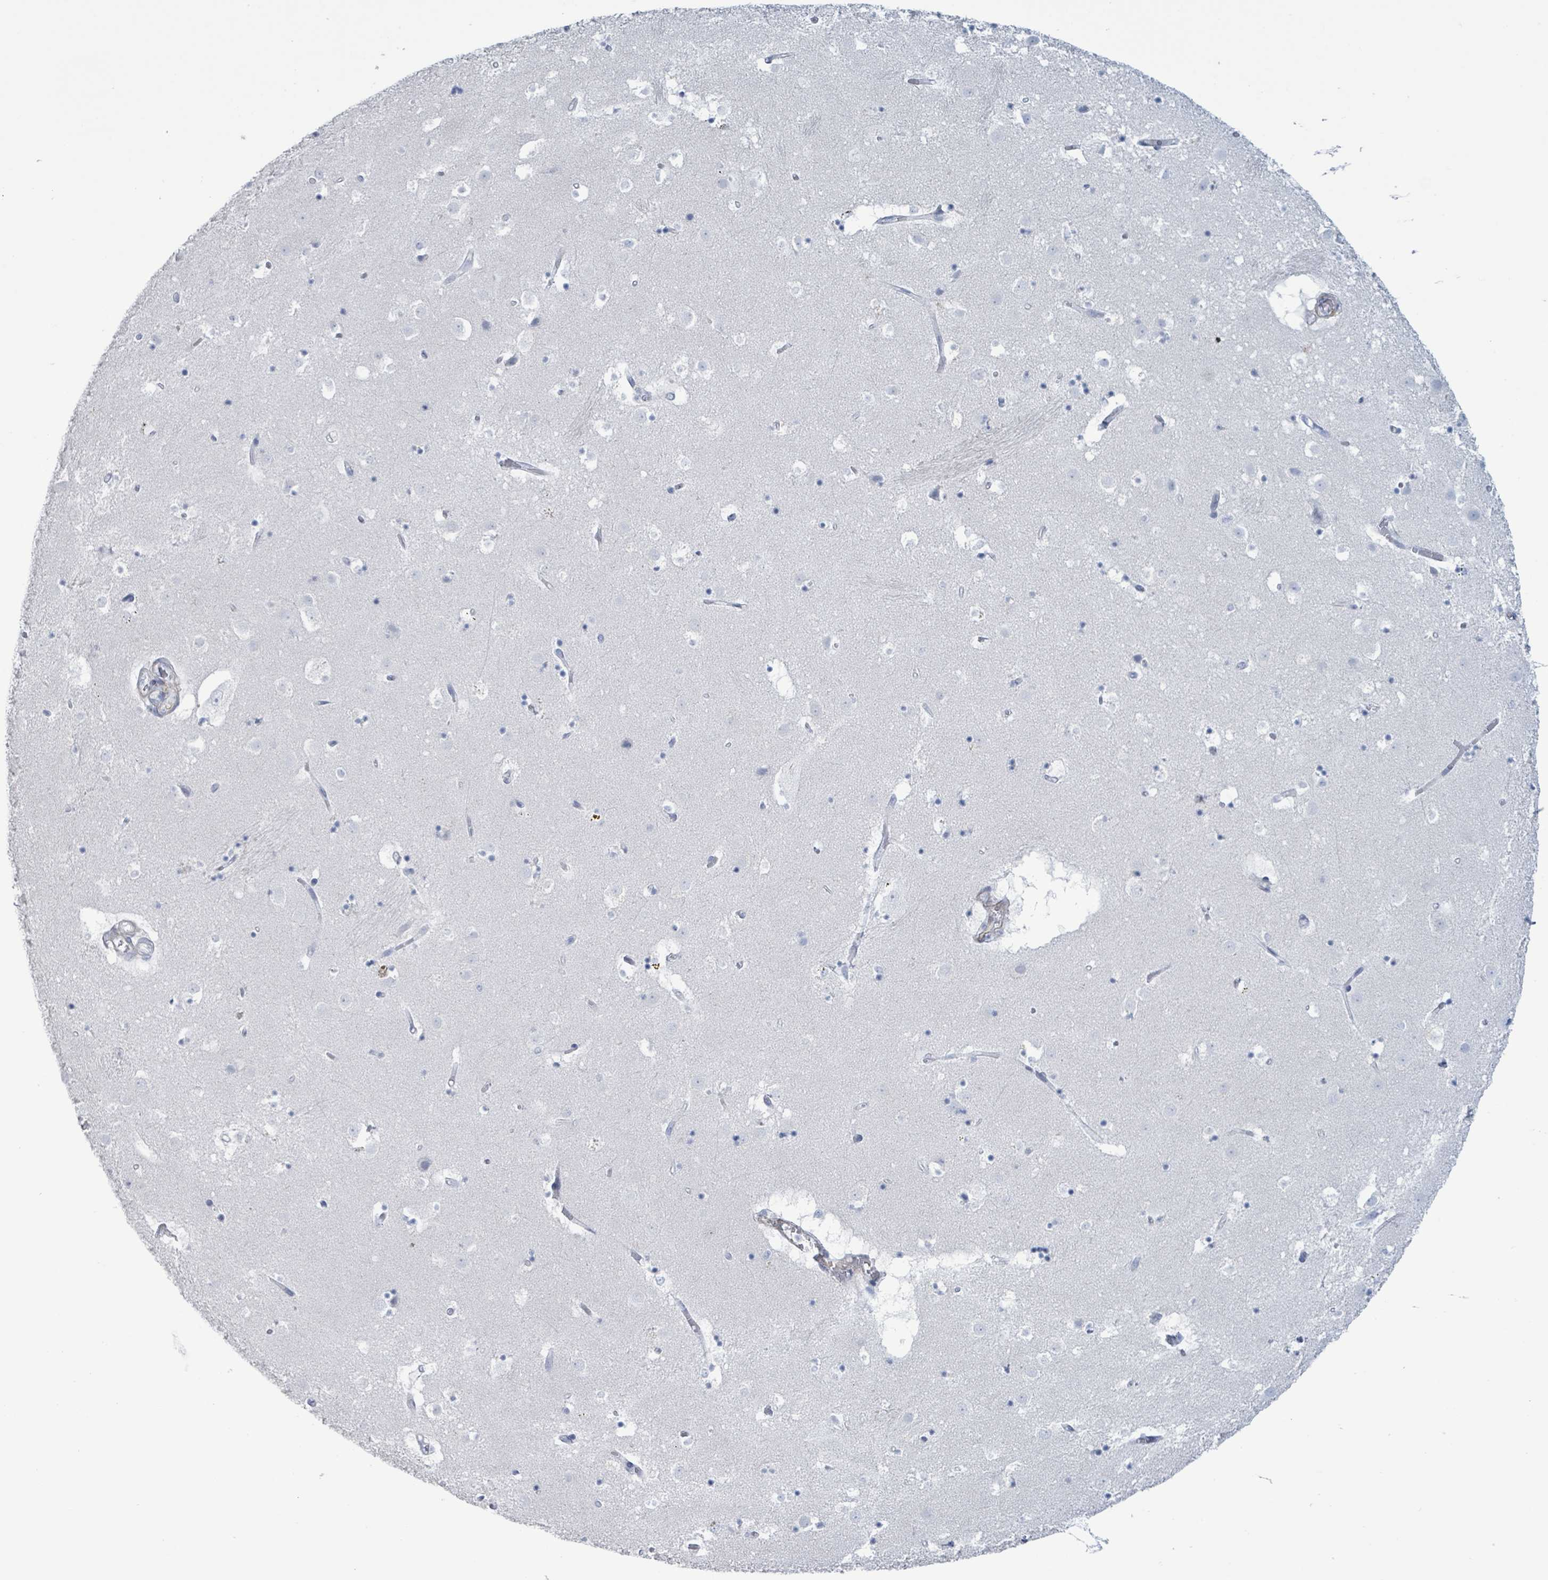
{"staining": {"intensity": "negative", "quantity": "none", "location": "none"}, "tissue": "caudate", "cell_type": "Glial cells", "image_type": "normal", "snomed": [{"axis": "morphology", "description": "Normal tissue, NOS"}, {"axis": "topography", "description": "Lateral ventricle wall"}], "caption": "Immunohistochemistry of normal caudate shows no expression in glial cells.", "gene": "PKLR", "patient": {"sex": "male", "age": 58}}